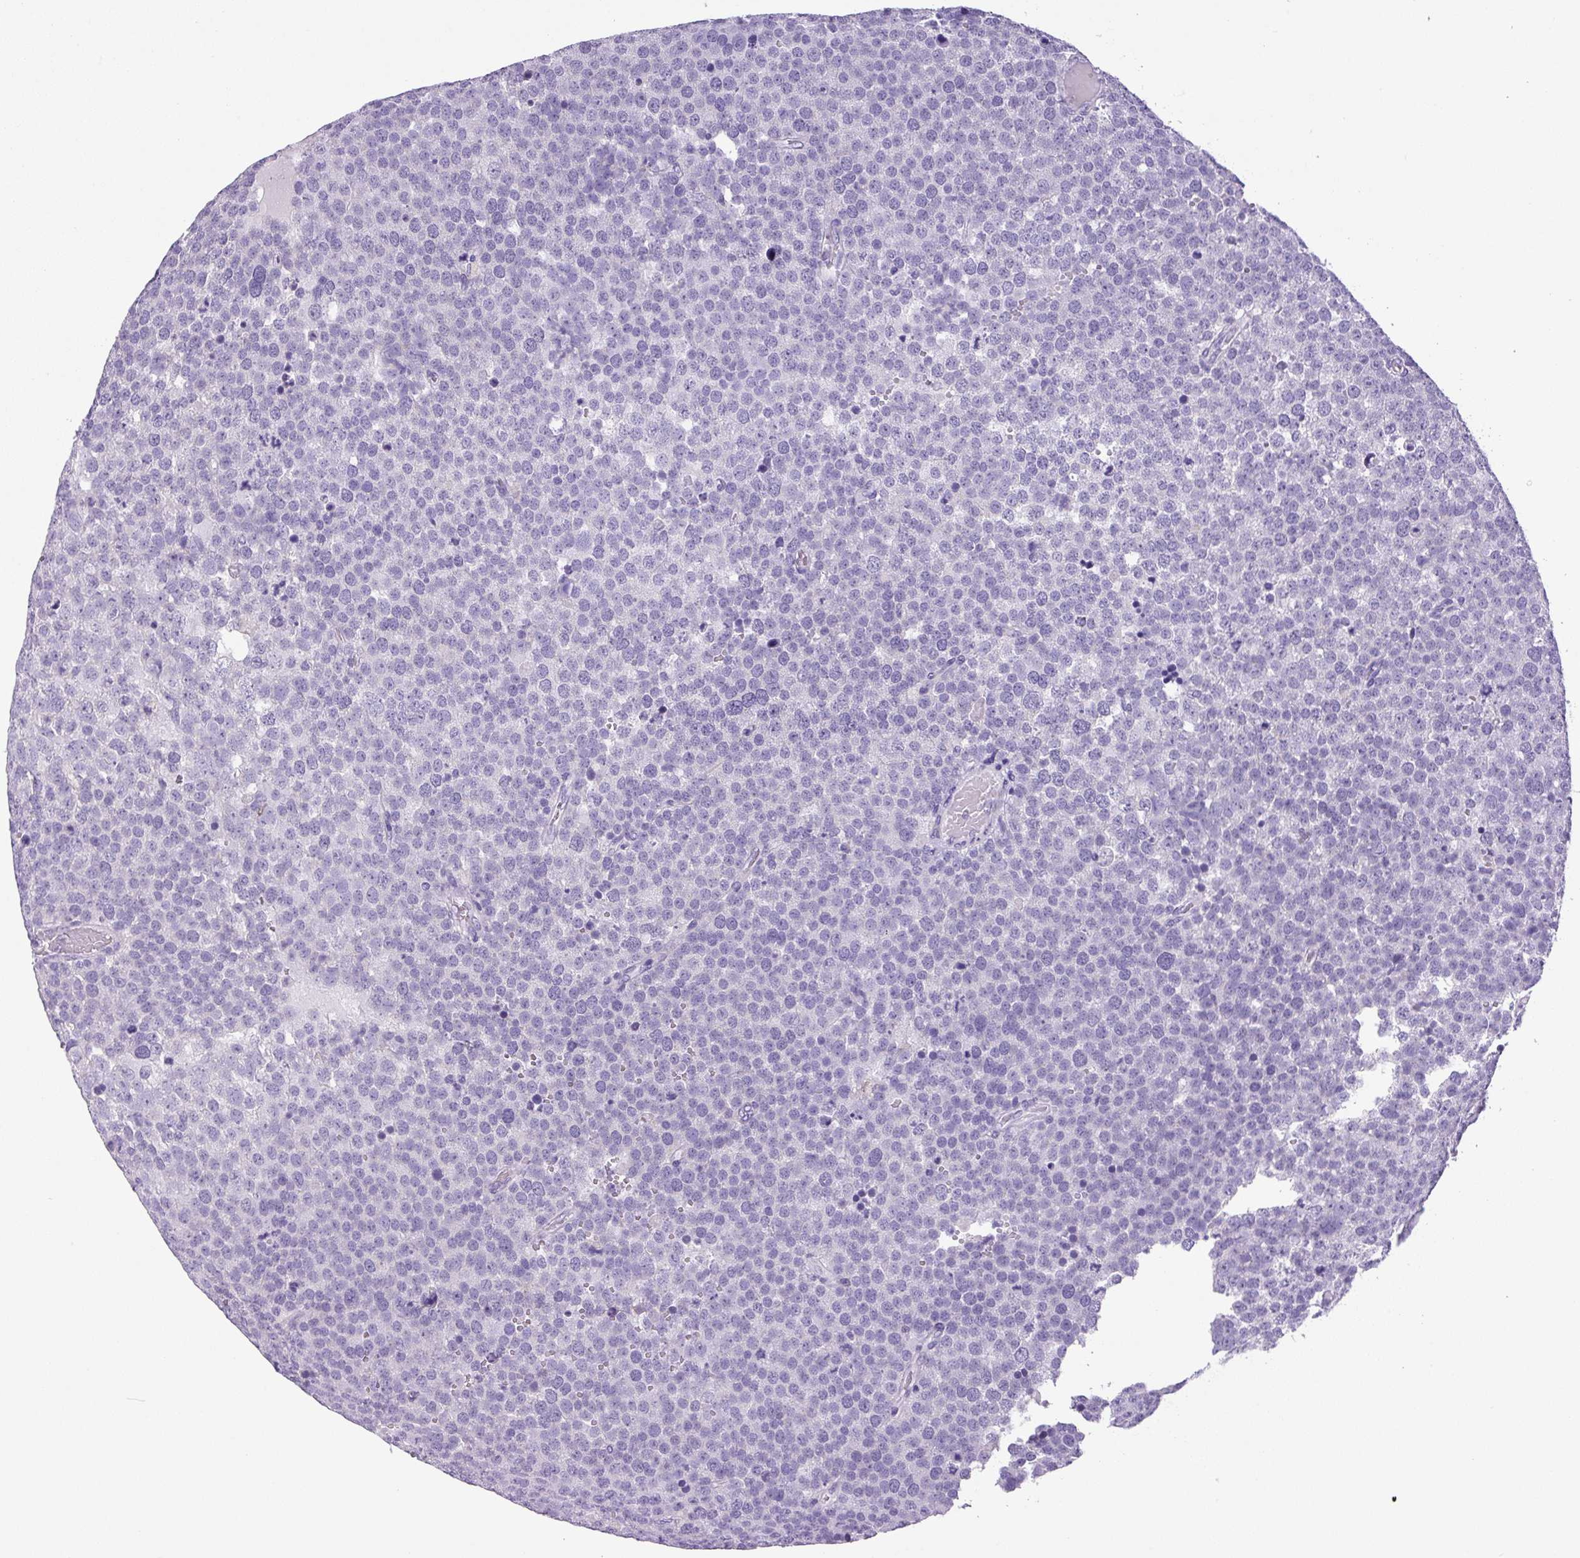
{"staining": {"intensity": "negative", "quantity": "none", "location": "none"}, "tissue": "testis cancer", "cell_type": "Tumor cells", "image_type": "cancer", "snomed": [{"axis": "morphology", "description": "Seminoma, NOS"}, {"axis": "topography", "description": "Testis"}], "caption": "Immunohistochemical staining of seminoma (testis) displays no significant positivity in tumor cells. The staining is performed using DAB brown chromogen with nuclei counter-stained in using hematoxylin.", "gene": "CHGA", "patient": {"sex": "male", "age": 71}}